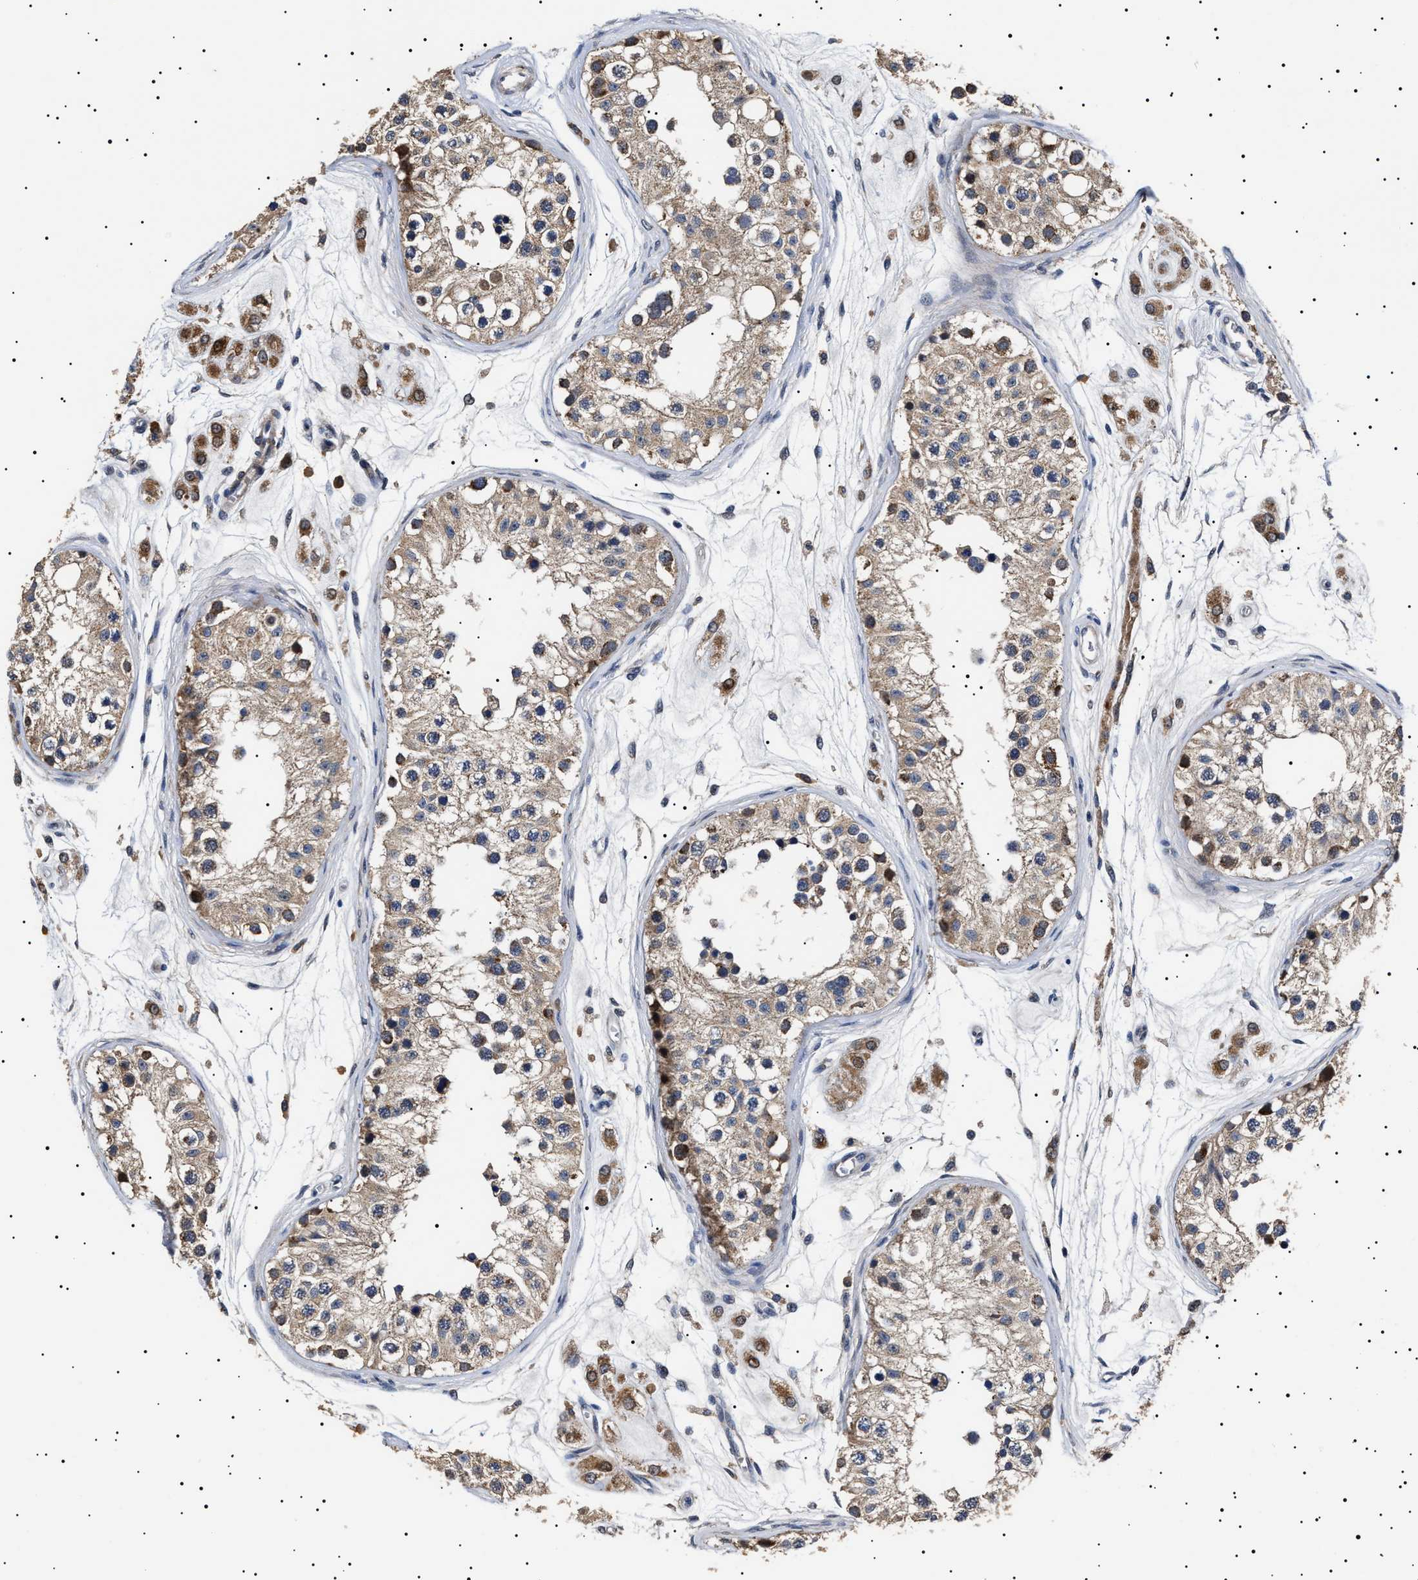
{"staining": {"intensity": "moderate", "quantity": ">75%", "location": "cytoplasmic/membranous"}, "tissue": "testis", "cell_type": "Cells in seminiferous ducts", "image_type": "normal", "snomed": [{"axis": "morphology", "description": "Normal tissue, NOS"}, {"axis": "morphology", "description": "Adenocarcinoma, metastatic, NOS"}, {"axis": "topography", "description": "Testis"}], "caption": "Immunohistochemical staining of unremarkable human testis shows moderate cytoplasmic/membranous protein staining in approximately >75% of cells in seminiferous ducts. The staining is performed using DAB (3,3'-diaminobenzidine) brown chromogen to label protein expression. The nuclei are counter-stained blue using hematoxylin.", "gene": "RAB34", "patient": {"sex": "male", "age": 26}}